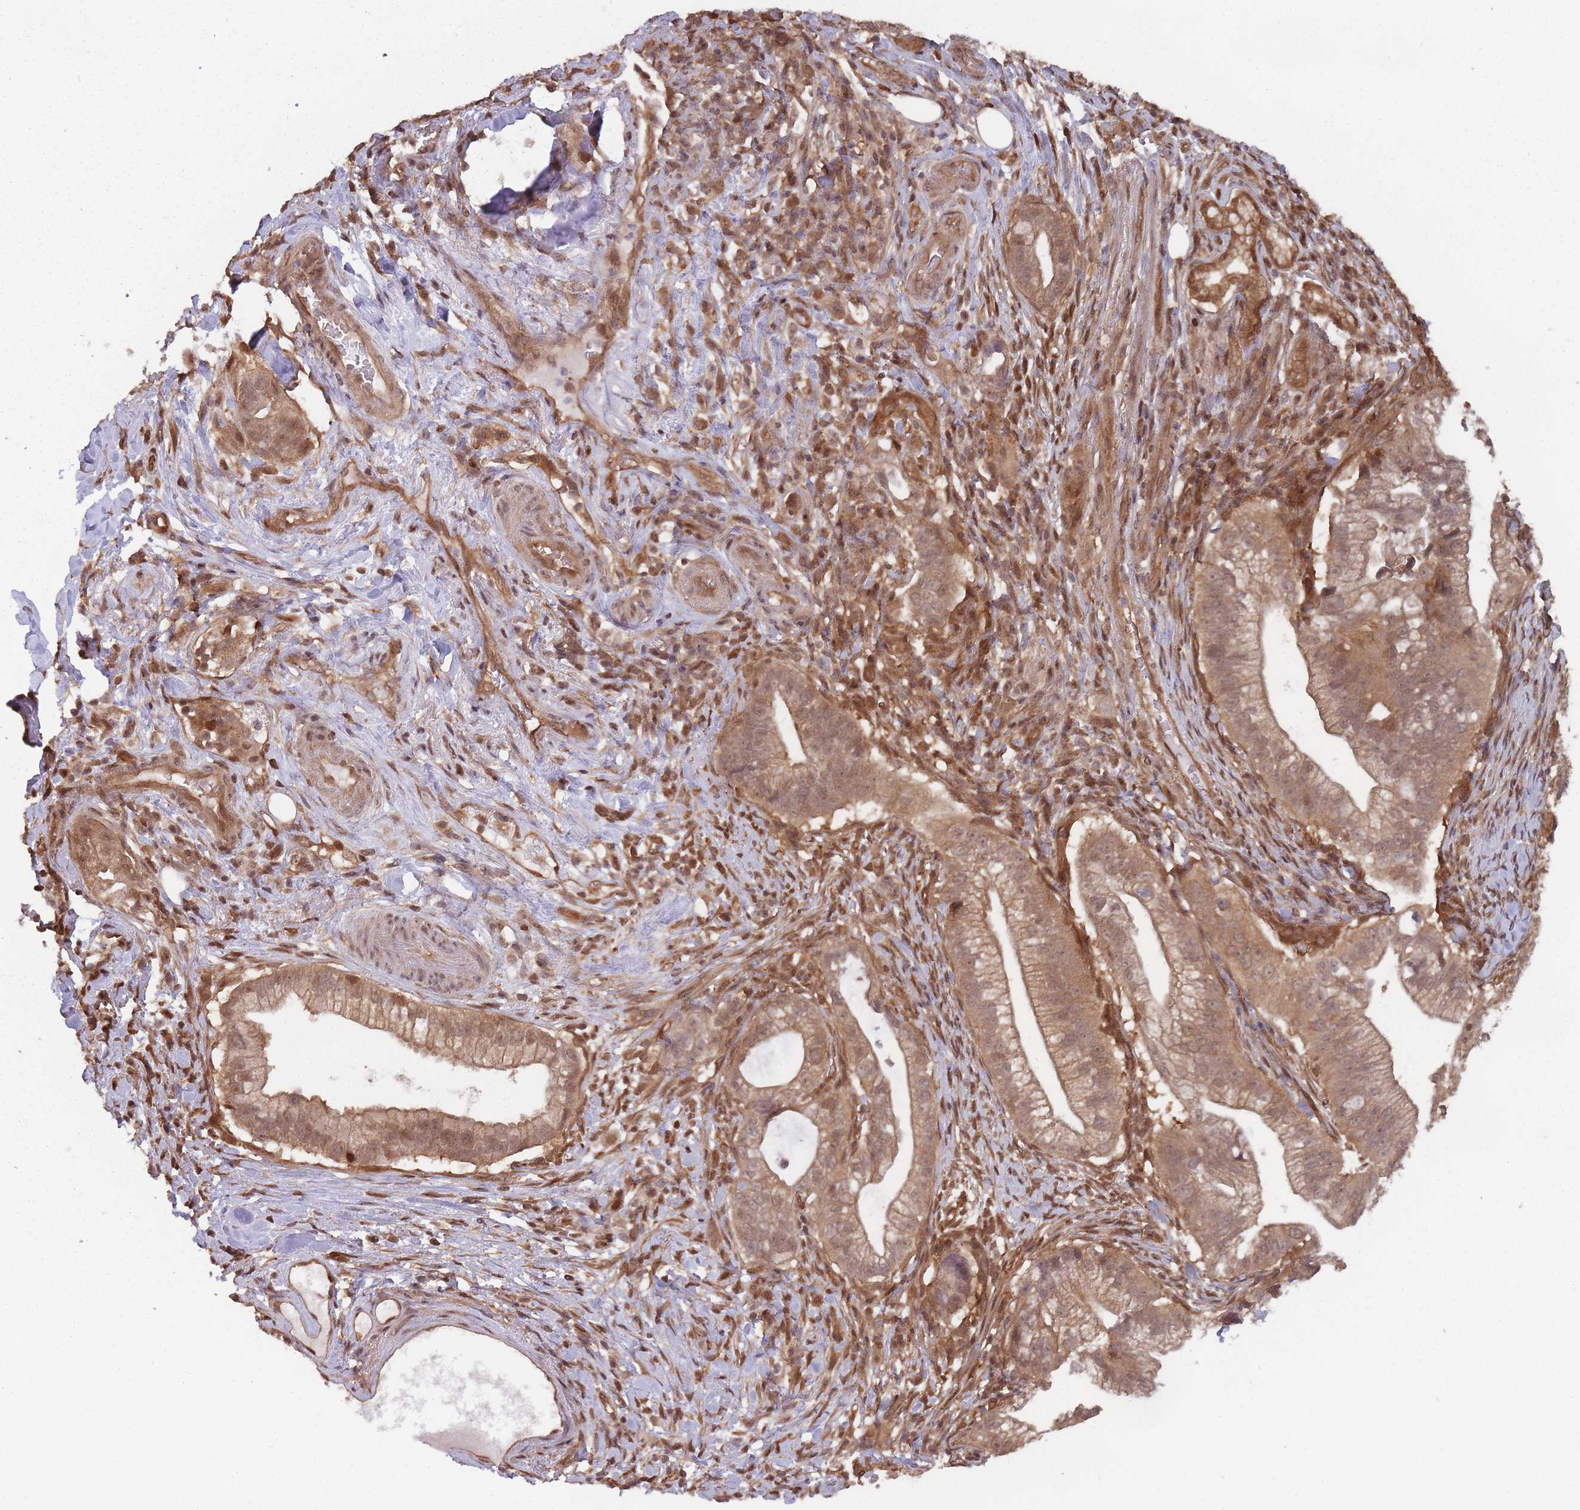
{"staining": {"intensity": "moderate", "quantity": ">75%", "location": "cytoplasmic/membranous,nuclear"}, "tissue": "pancreatic cancer", "cell_type": "Tumor cells", "image_type": "cancer", "snomed": [{"axis": "morphology", "description": "Adenocarcinoma, NOS"}, {"axis": "topography", "description": "Pancreas"}], "caption": "Immunohistochemical staining of human pancreatic cancer reveals medium levels of moderate cytoplasmic/membranous and nuclear expression in approximately >75% of tumor cells. Nuclei are stained in blue.", "gene": "PPP6R3", "patient": {"sex": "male", "age": 70}}